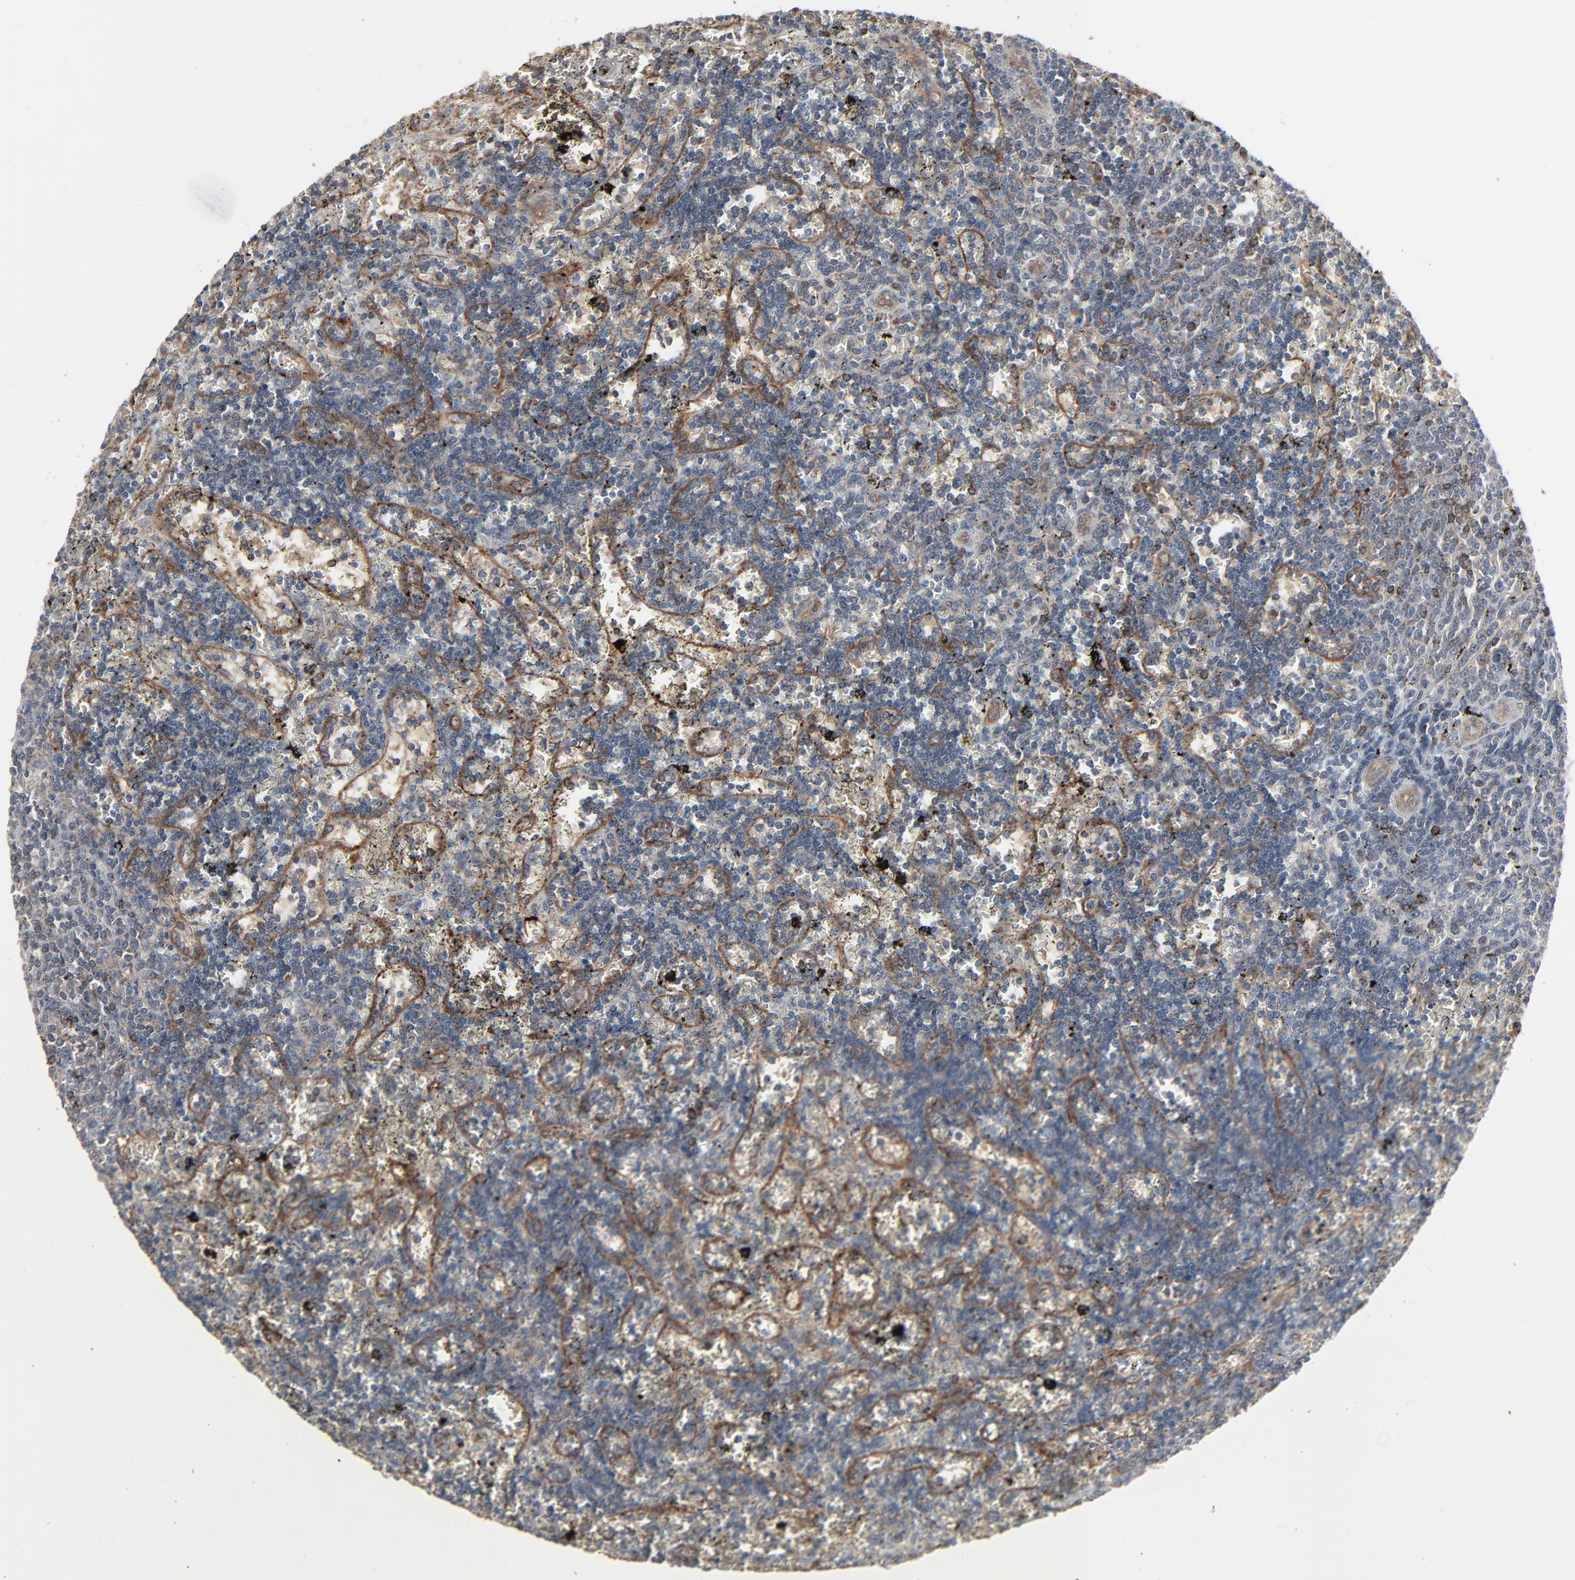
{"staining": {"intensity": "moderate", "quantity": "<25%", "location": "cytoplasmic/membranous"}, "tissue": "lymphoma", "cell_type": "Tumor cells", "image_type": "cancer", "snomed": [{"axis": "morphology", "description": "Malignant lymphoma, non-Hodgkin's type, Low grade"}, {"axis": "topography", "description": "Spleen"}], "caption": "Protein staining demonstrates moderate cytoplasmic/membranous staining in approximately <25% of tumor cells in malignant lymphoma, non-Hodgkin's type (low-grade). (DAB IHC with brightfield microscopy, high magnification).", "gene": "OPTN", "patient": {"sex": "male", "age": 60}}